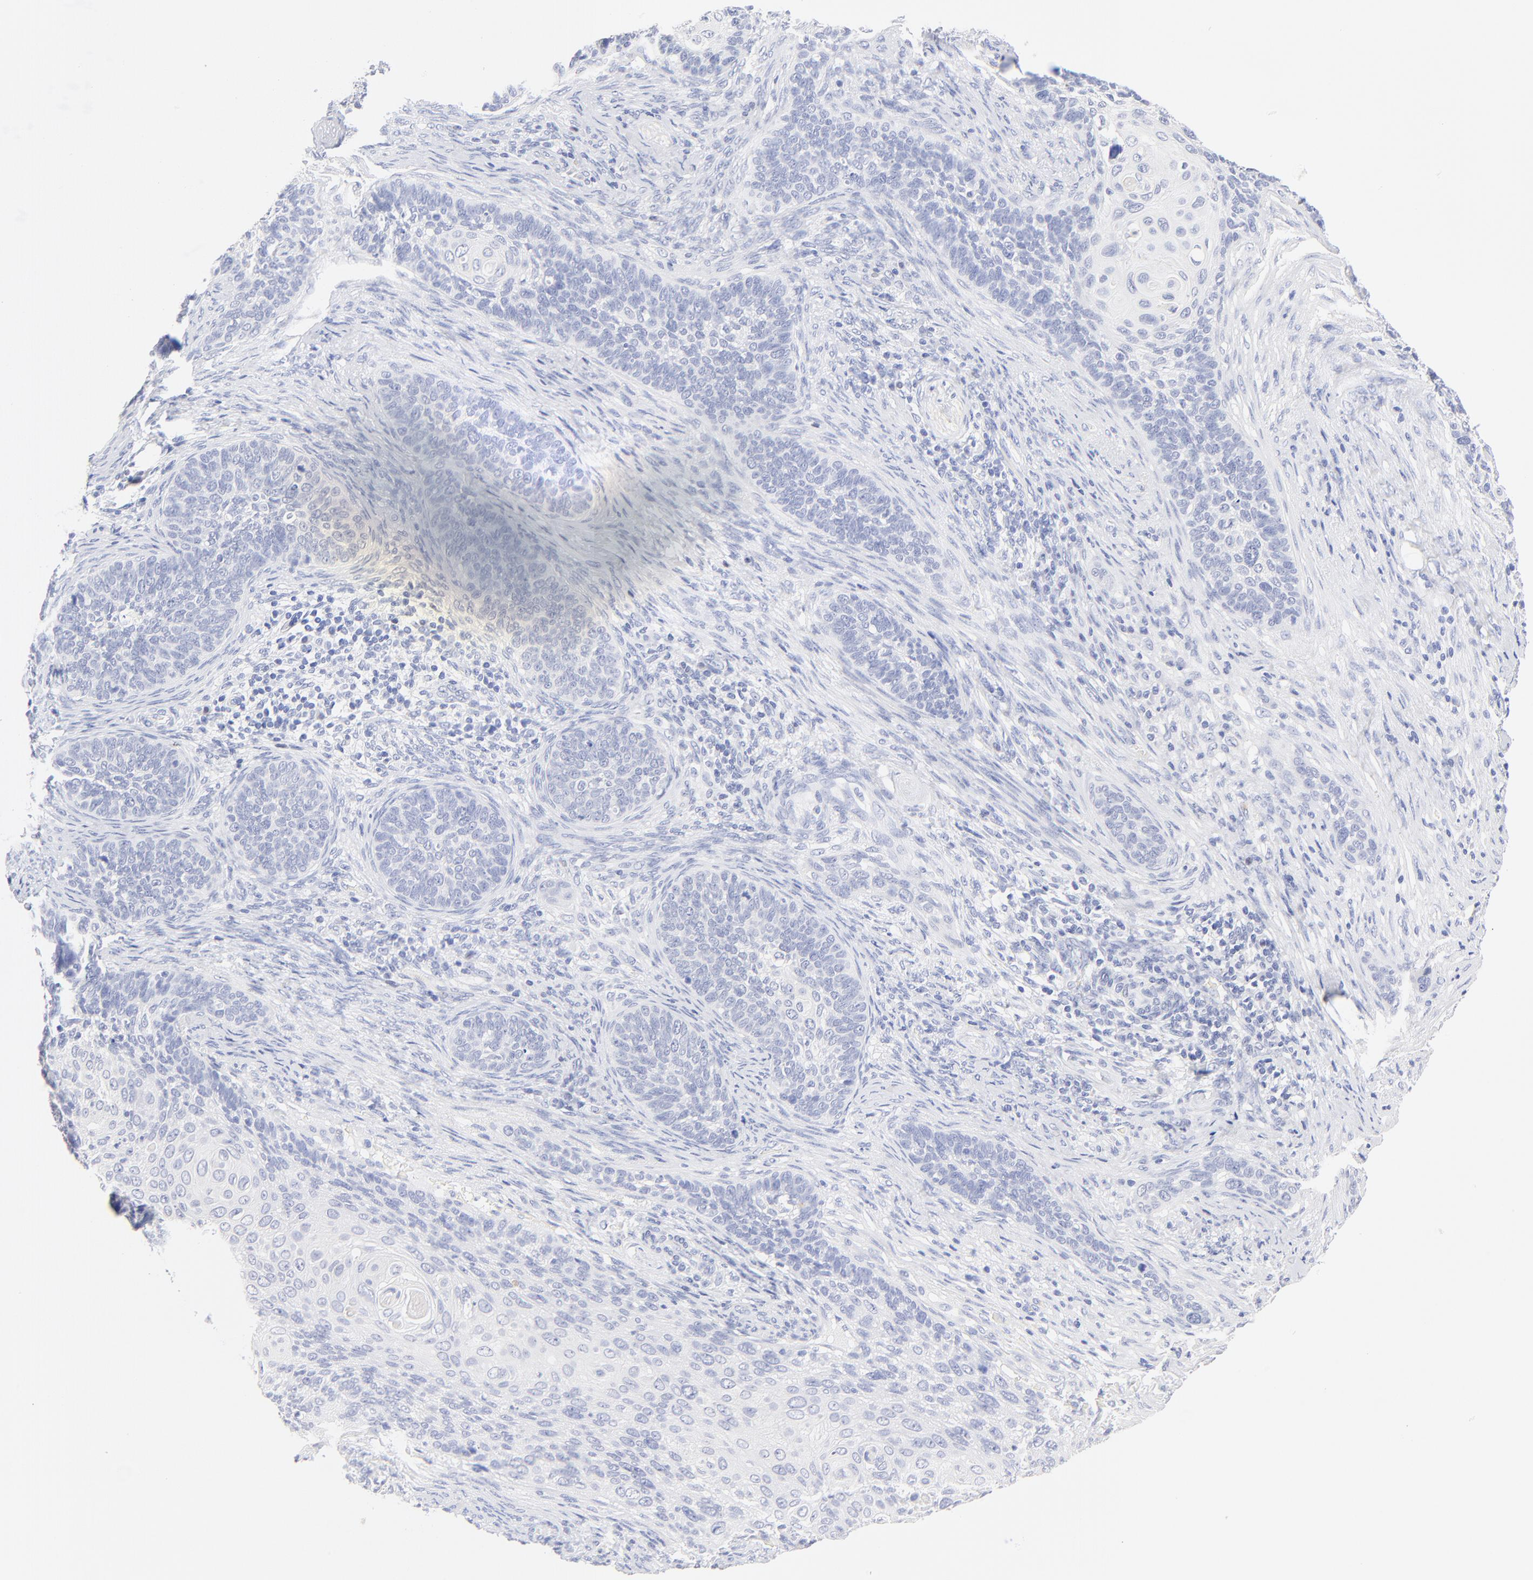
{"staining": {"intensity": "negative", "quantity": "none", "location": "none"}, "tissue": "cervical cancer", "cell_type": "Tumor cells", "image_type": "cancer", "snomed": [{"axis": "morphology", "description": "Squamous cell carcinoma, NOS"}, {"axis": "topography", "description": "Cervix"}], "caption": "The histopathology image shows no staining of tumor cells in squamous cell carcinoma (cervical). (Stains: DAB (3,3'-diaminobenzidine) immunohistochemistry (IHC) with hematoxylin counter stain, Microscopy: brightfield microscopy at high magnification).", "gene": "SULT4A1", "patient": {"sex": "female", "age": 33}}